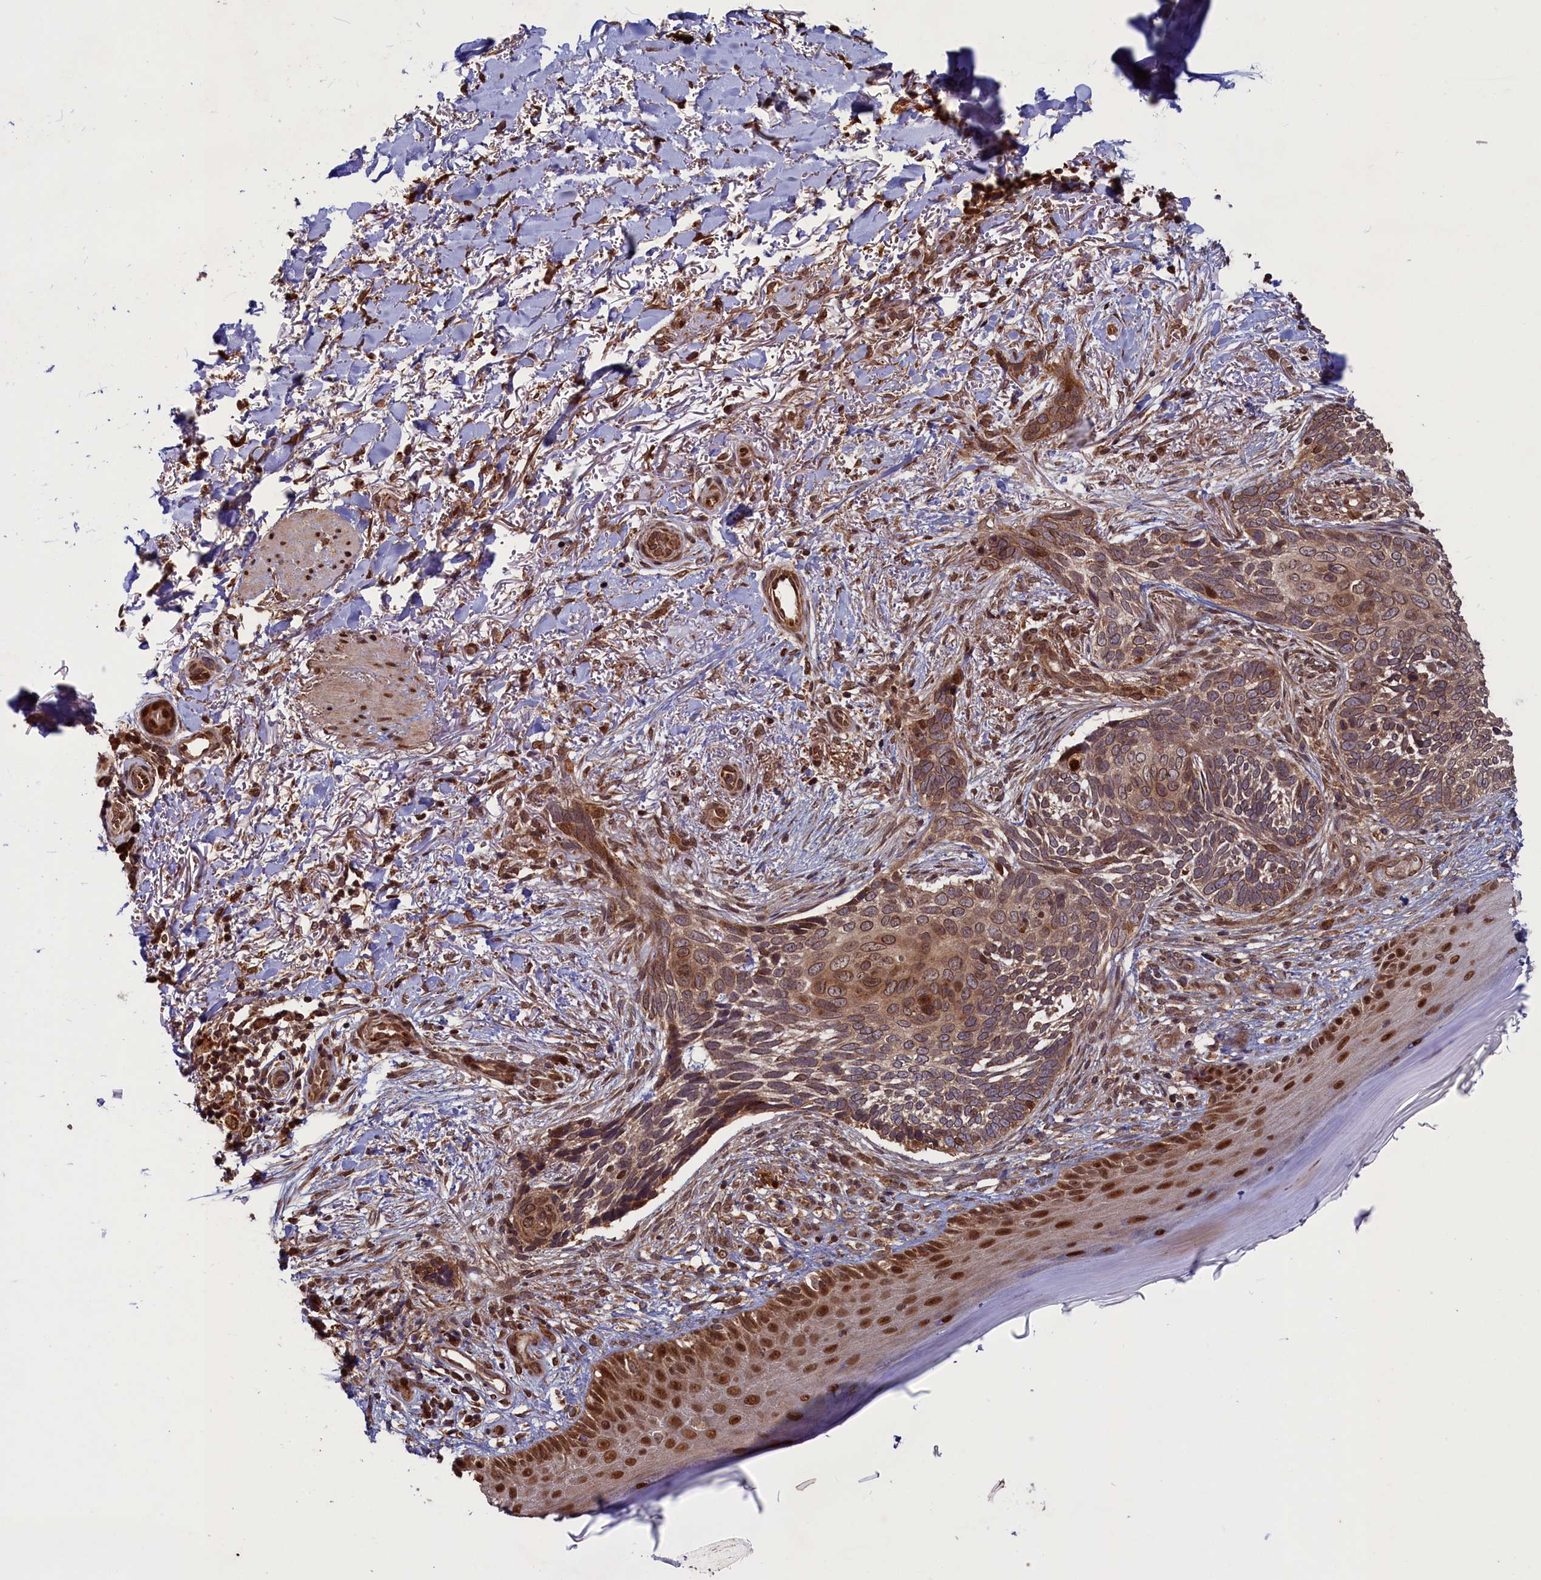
{"staining": {"intensity": "moderate", "quantity": ">75%", "location": "cytoplasmic/membranous,nuclear"}, "tissue": "skin cancer", "cell_type": "Tumor cells", "image_type": "cancer", "snomed": [{"axis": "morphology", "description": "Normal tissue, NOS"}, {"axis": "morphology", "description": "Basal cell carcinoma"}, {"axis": "topography", "description": "Skin"}], "caption": "An immunohistochemistry histopathology image of neoplastic tissue is shown. Protein staining in brown shows moderate cytoplasmic/membranous and nuclear positivity in skin cancer (basal cell carcinoma) within tumor cells. The protein is shown in brown color, while the nuclei are stained blue.", "gene": "NAE1", "patient": {"sex": "female", "age": 67}}